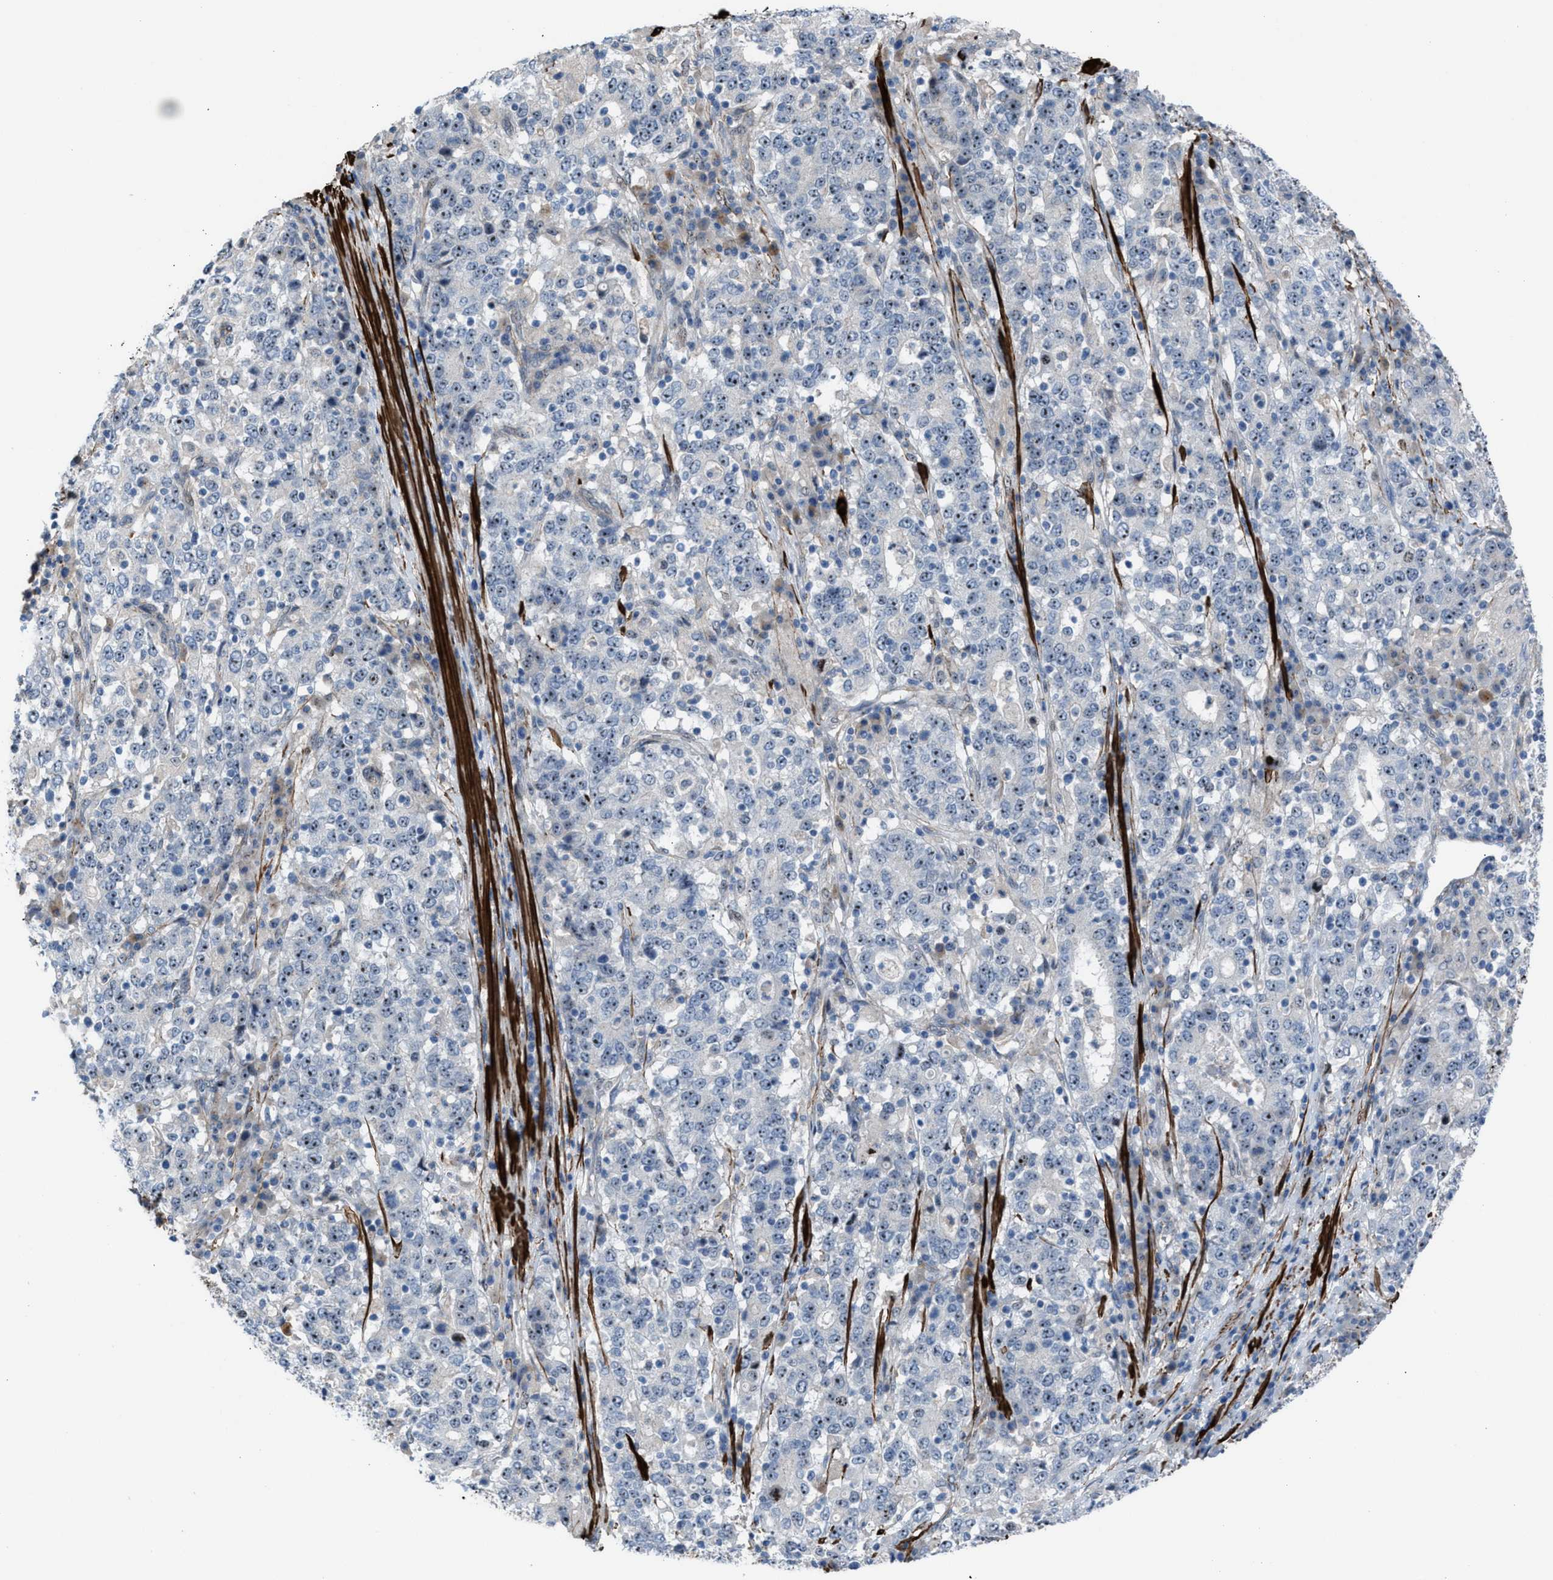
{"staining": {"intensity": "moderate", "quantity": "25%-75%", "location": "nuclear"}, "tissue": "stomach cancer", "cell_type": "Tumor cells", "image_type": "cancer", "snomed": [{"axis": "morphology", "description": "Adenocarcinoma, NOS"}, {"axis": "topography", "description": "Stomach"}], "caption": "Immunohistochemical staining of human stomach cancer (adenocarcinoma) reveals moderate nuclear protein positivity in approximately 25%-75% of tumor cells.", "gene": "NQO2", "patient": {"sex": "male", "age": 59}}